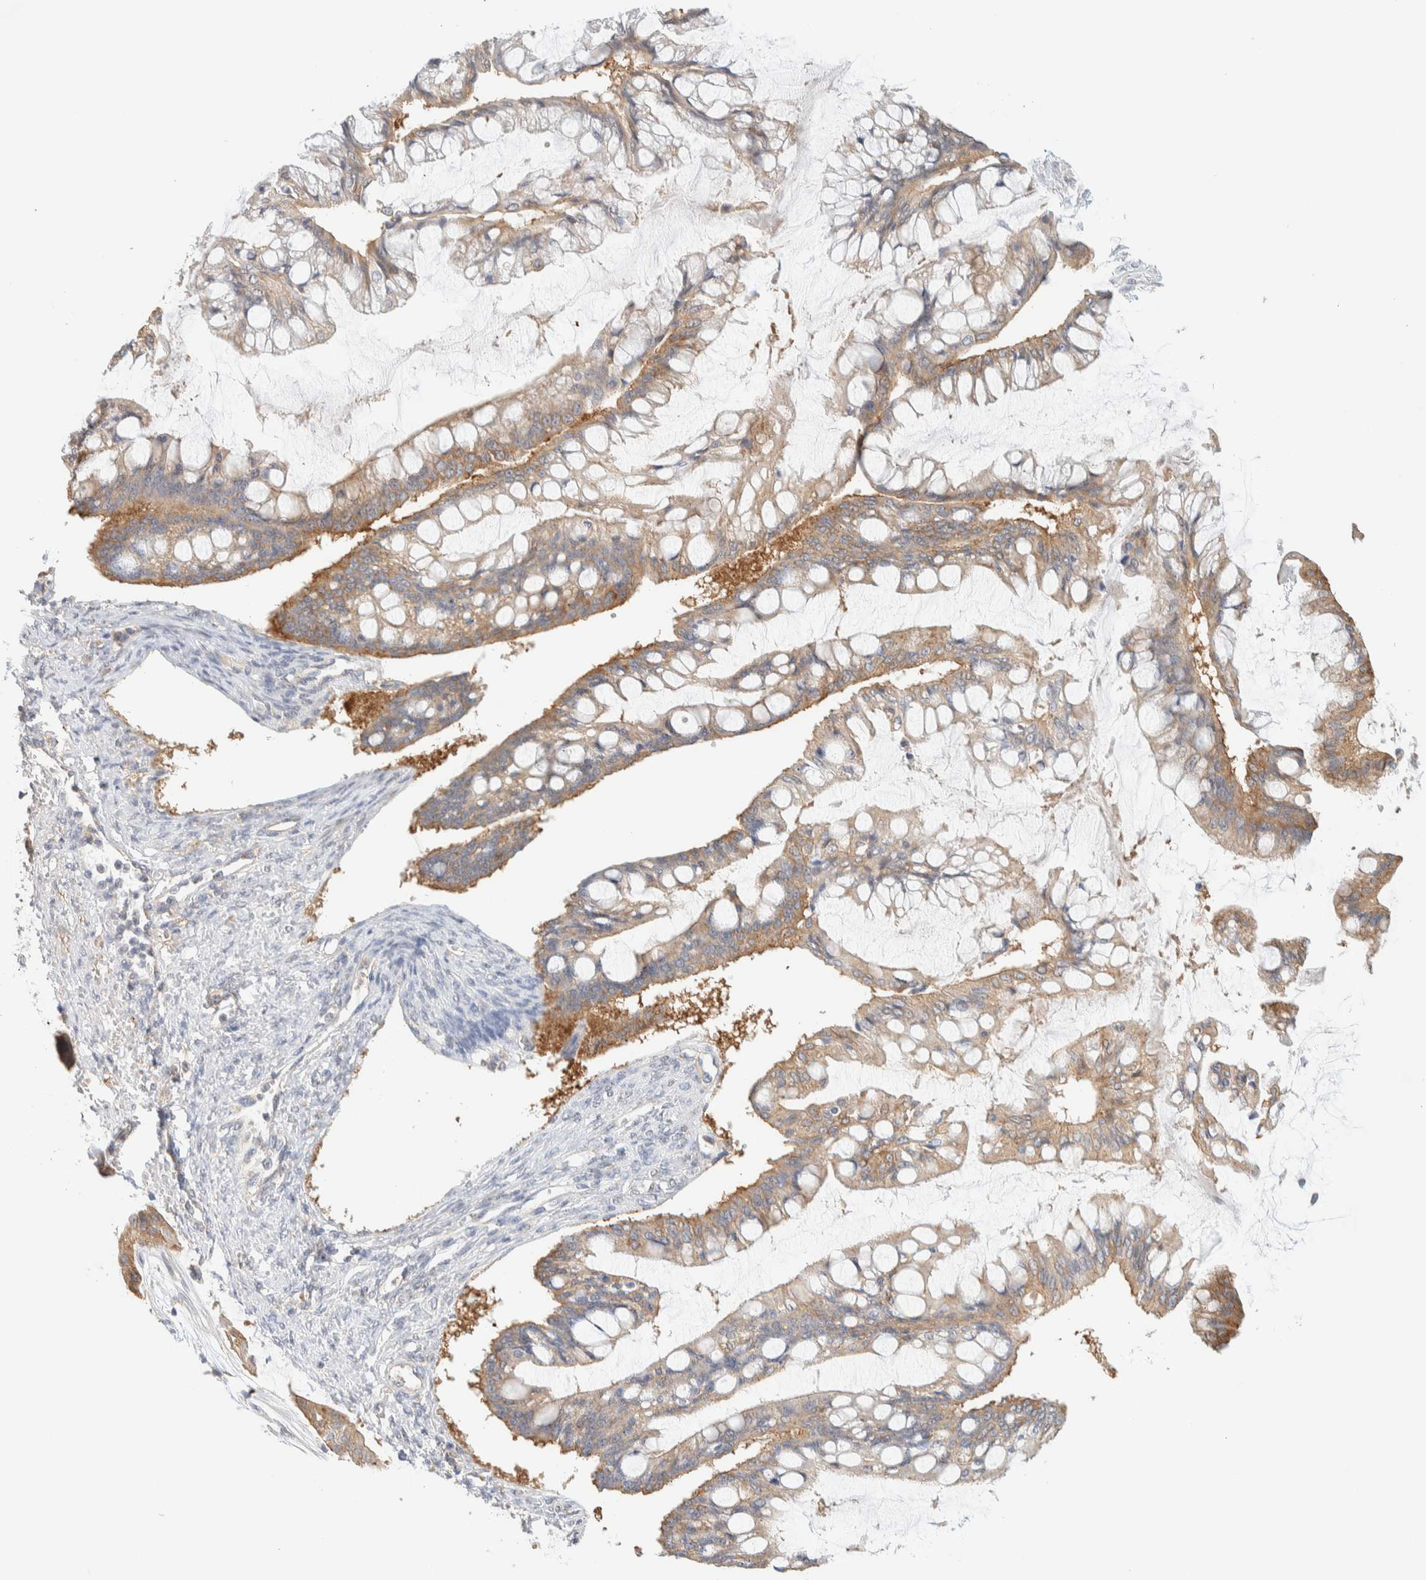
{"staining": {"intensity": "moderate", "quantity": ">75%", "location": "cytoplasmic/membranous"}, "tissue": "ovarian cancer", "cell_type": "Tumor cells", "image_type": "cancer", "snomed": [{"axis": "morphology", "description": "Cystadenocarcinoma, mucinous, NOS"}, {"axis": "topography", "description": "Ovary"}], "caption": "The histopathology image shows staining of mucinous cystadenocarcinoma (ovarian), revealing moderate cytoplasmic/membranous protein expression (brown color) within tumor cells. Using DAB (3,3'-diaminobenzidine) (brown) and hematoxylin (blue) stains, captured at high magnification using brightfield microscopy.", "gene": "TBC1D8B", "patient": {"sex": "female", "age": 73}}